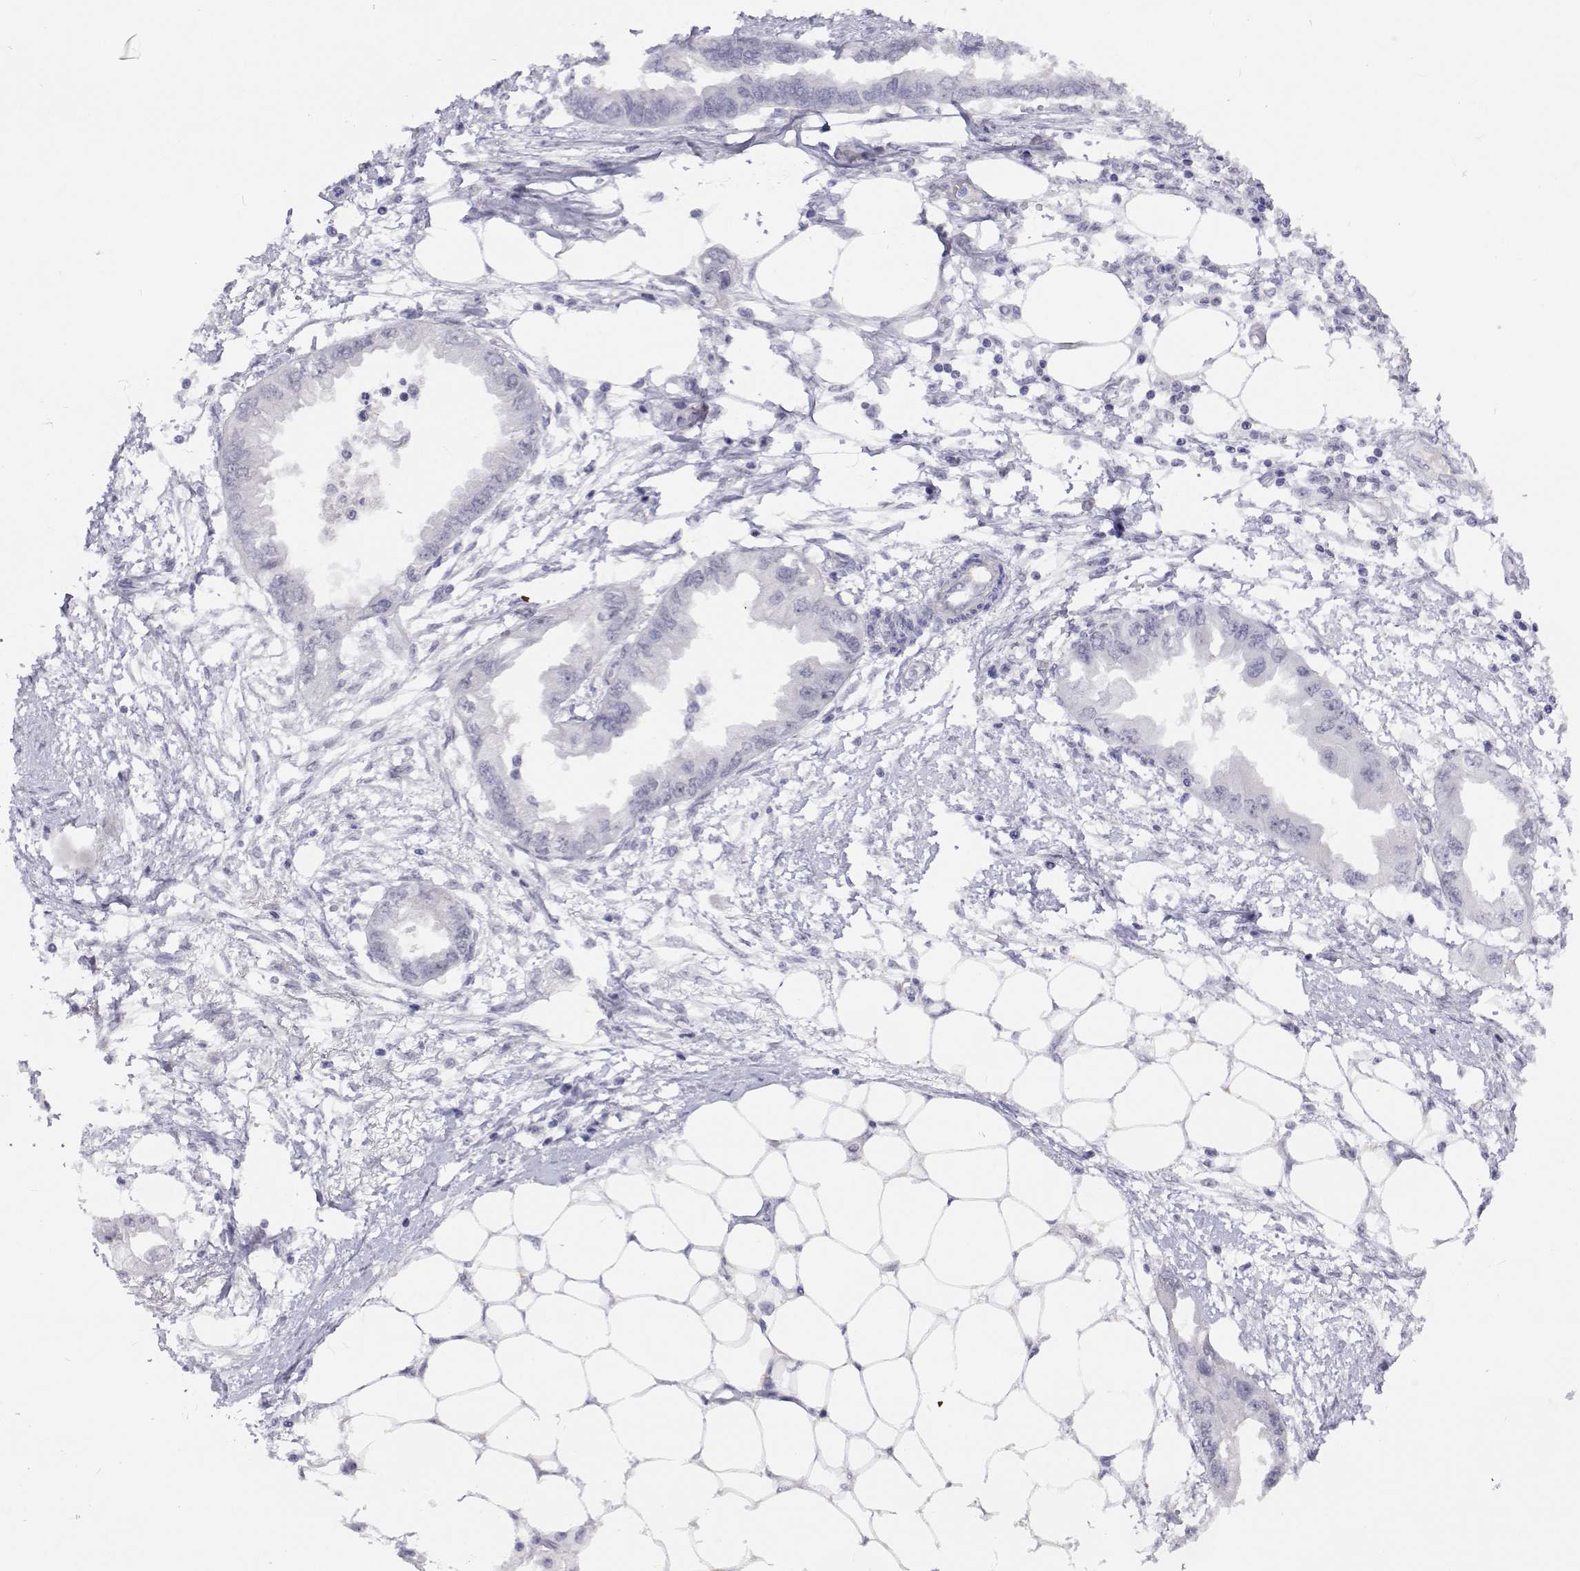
{"staining": {"intensity": "negative", "quantity": "none", "location": "none"}, "tissue": "endometrial cancer", "cell_type": "Tumor cells", "image_type": "cancer", "snomed": [{"axis": "morphology", "description": "Adenocarcinoma, NOS"}, {"axis": "morphology", "description": "Adenocarcinoma, metastatic, NOS"}, {"axis": "topography", "description": "Adipose tissue"}, {"axis": "topography", "description": "Endometrium"}], "caption": "Immunohistochemistry (IHC) of endometrial metastatic adenocarcinoma exhibits no expression in tumor cells.", "gene": "NHP2", "patient": {"sex": "female", "age": 67}}